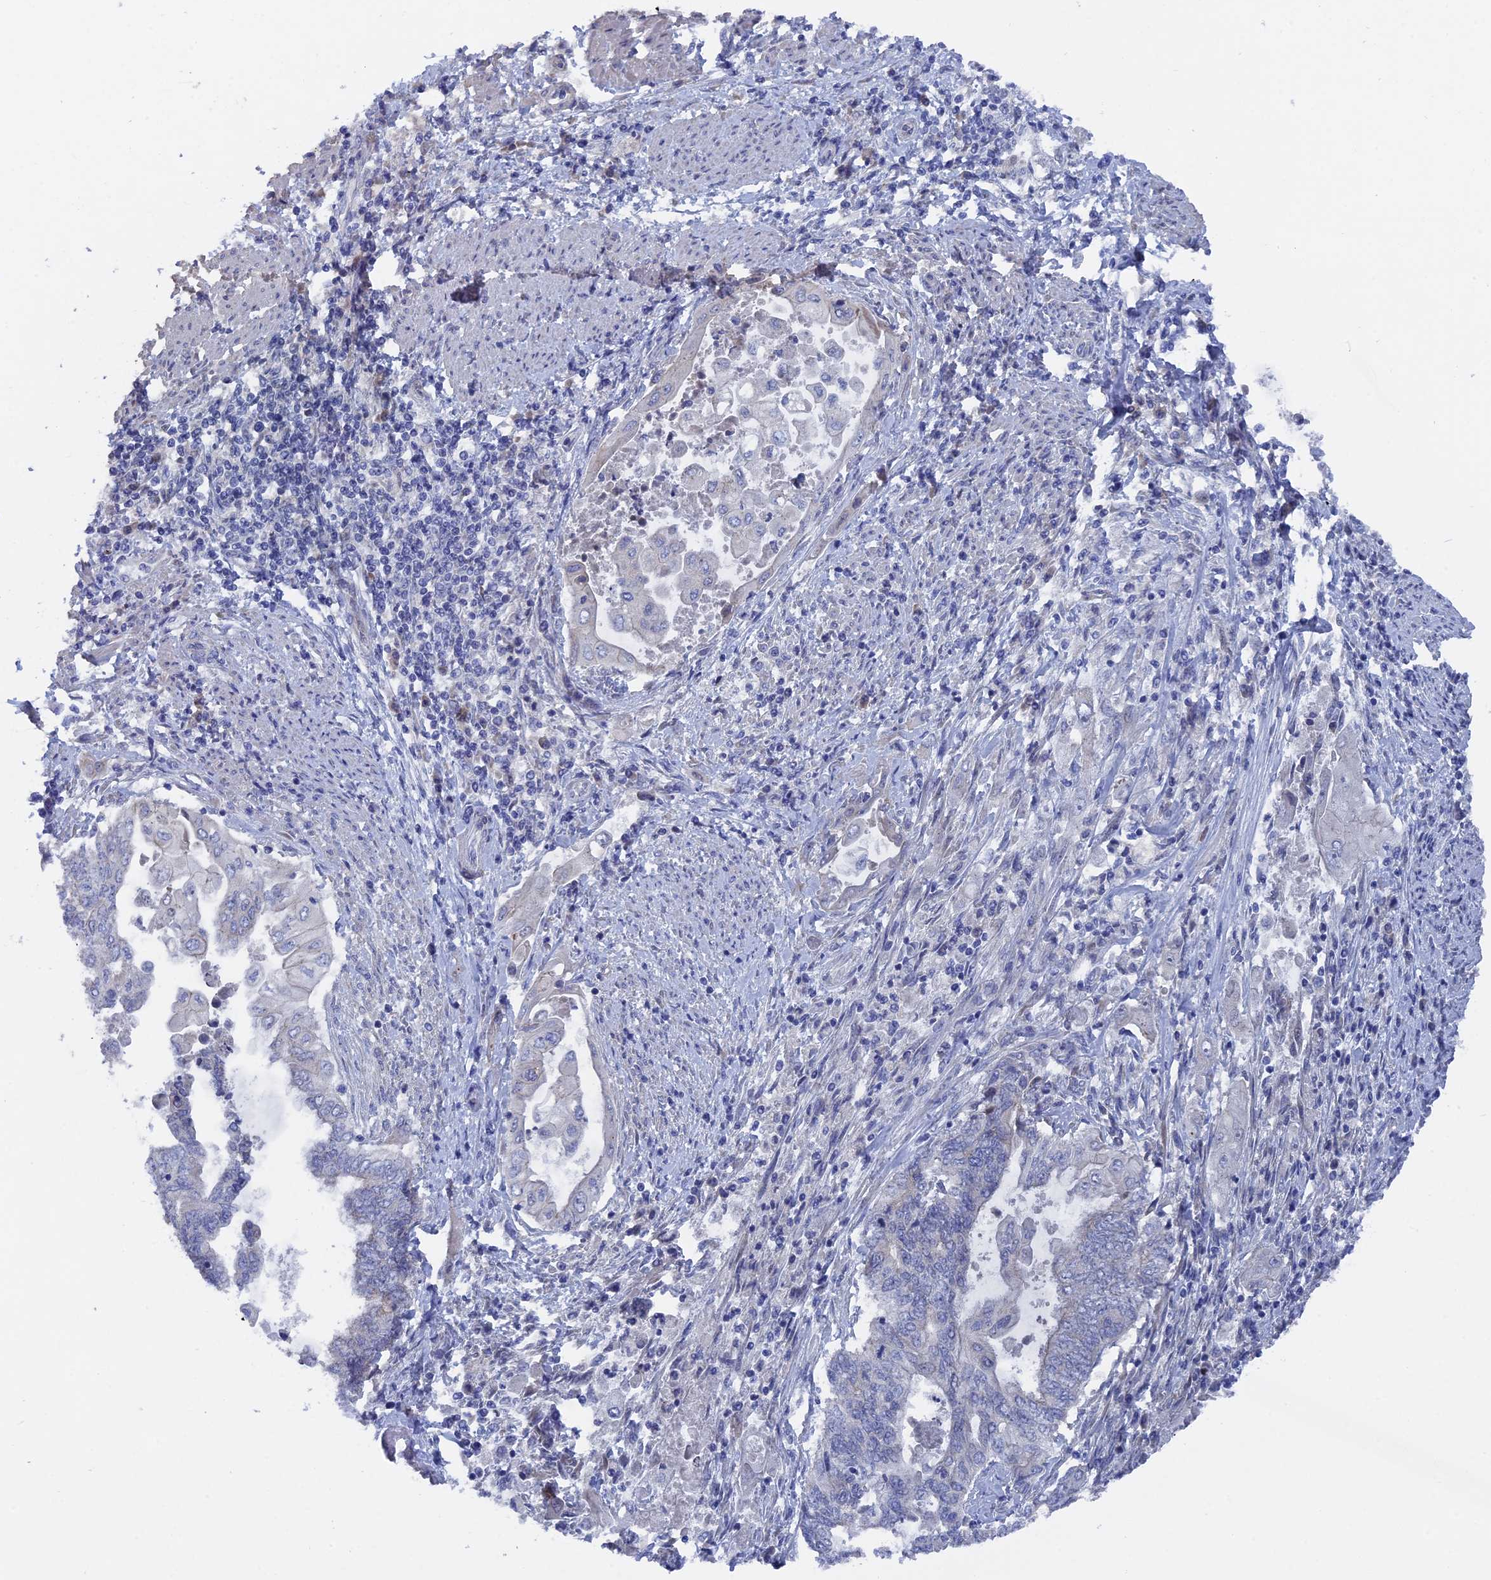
{"staining": {"intensity": "negative", "quantity": "none", "location": "none"}, "tissue": "endometrial cancer", "cell_type": "Tumor cells", "image_type": "cancer", "snomed": [{"axis": "morphology", "description": "Adenocarcinoma, NOS"}, {"axis": "topography", "description": "Uterus"}, {"axis": "topography", "description": "Endometrium"}], "caption": "Micrograph shows no protein positivity in tumor cells of adenocarcinoma (endometrial) tissue.", "gene": "TMEM161A", "patient": {"sex": "female", "age": 70}}